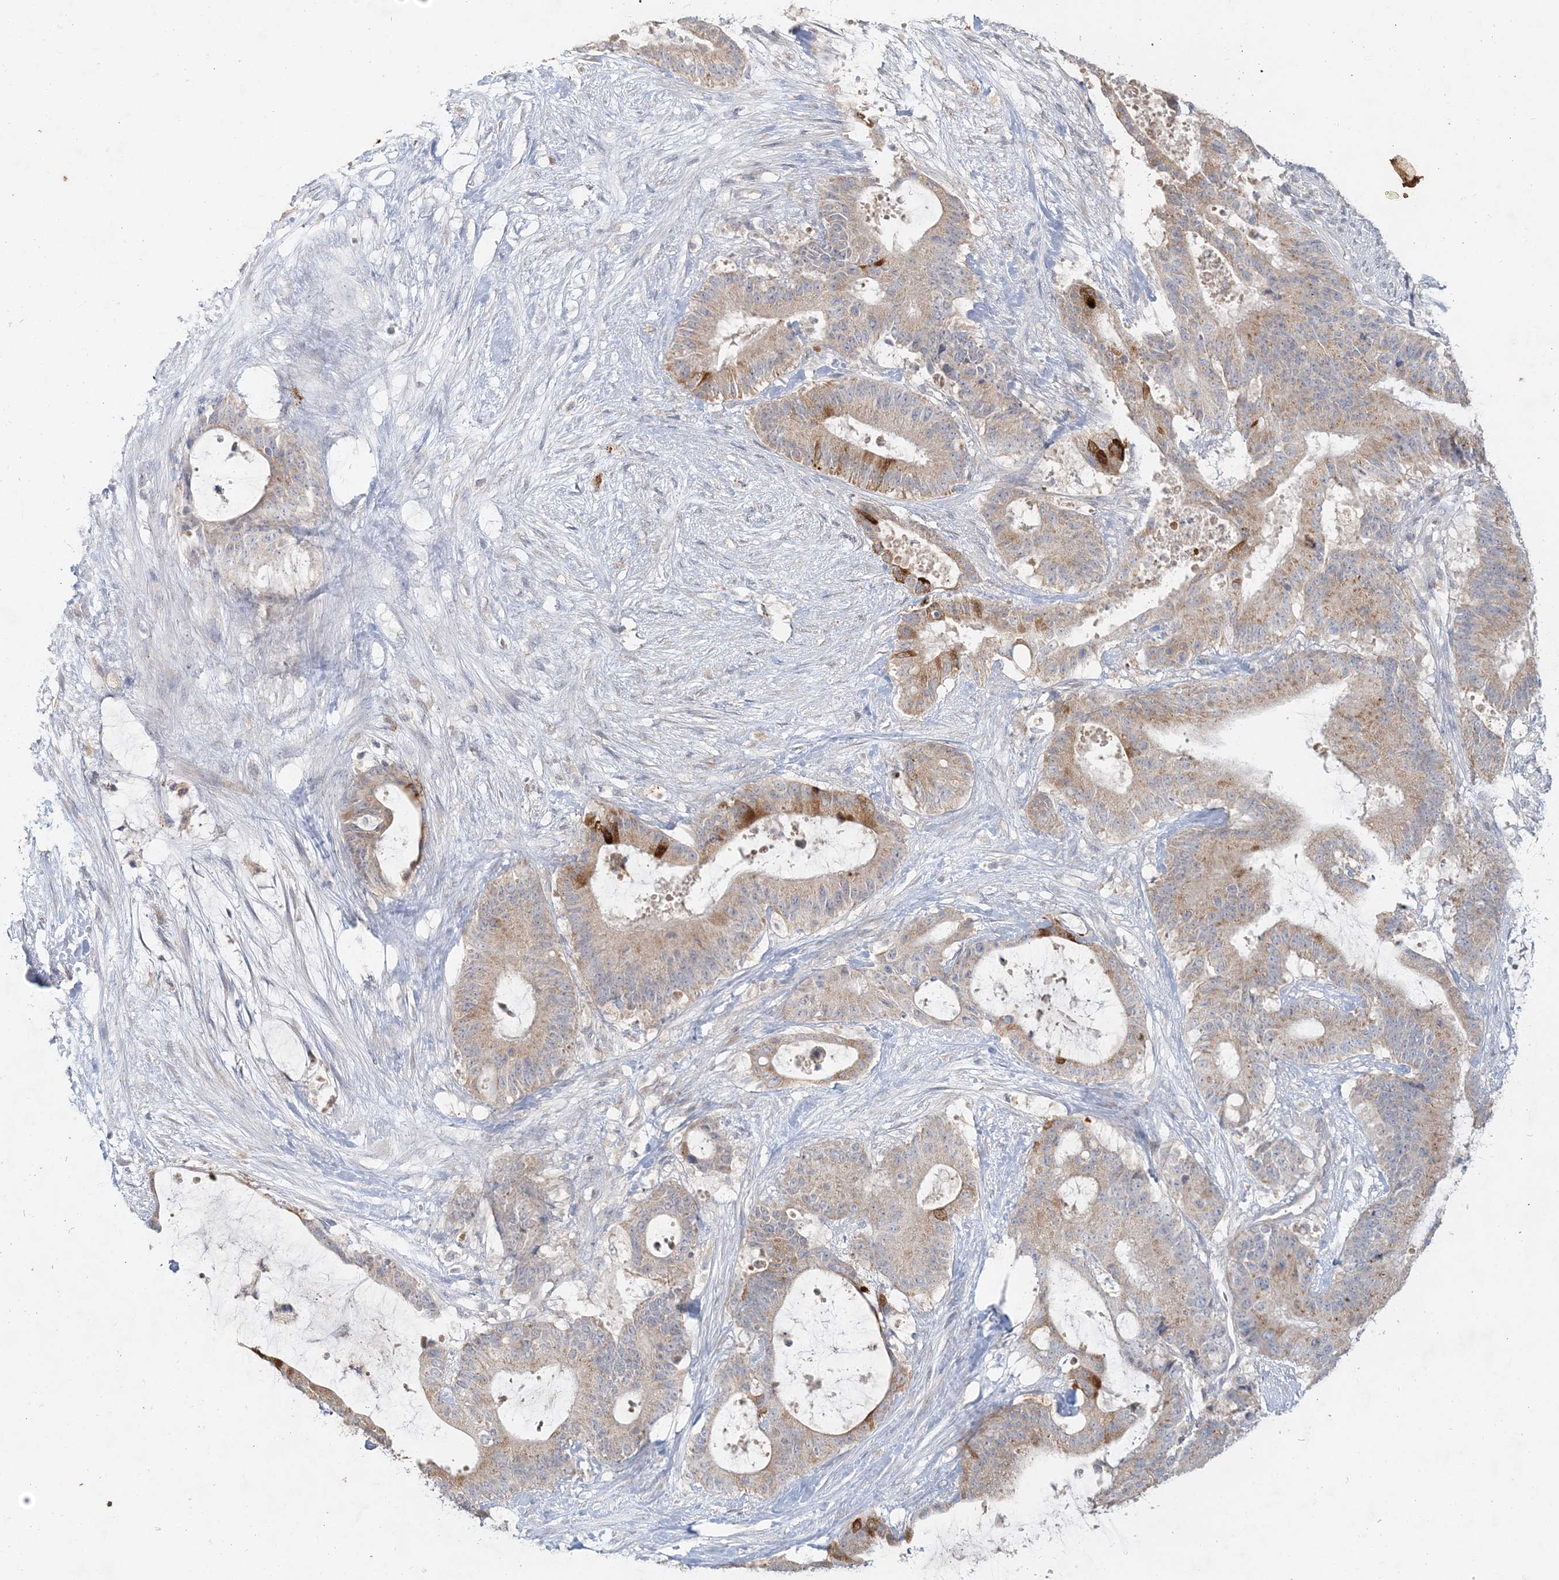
{"staining": {"intensity": "strong", "quantity": "<25%", "location": "cytoplasmic/membranous"}, "tissue": "liver cancer", "cell_type": "Tumor cells", "image_type": "cancer", "snomed": [{"axis": "morphology", "description": "Normal tissue, NOS"}, {"axis": "morphology", "description": "Cholangiocarcinoma"}, {"axis": "topography", "description": "Liver"}, {"axis": "topography", "description": "Peripheral nerve tissue"}], "caption": "IHC of human liver cancer (cholangiocarcinoma) shows medium levels of strong cytoplasmic/membranous staining in about <25% of tumor cells.", "gene": "RAB14", "patient": {"sex": "female", "age": 73}}